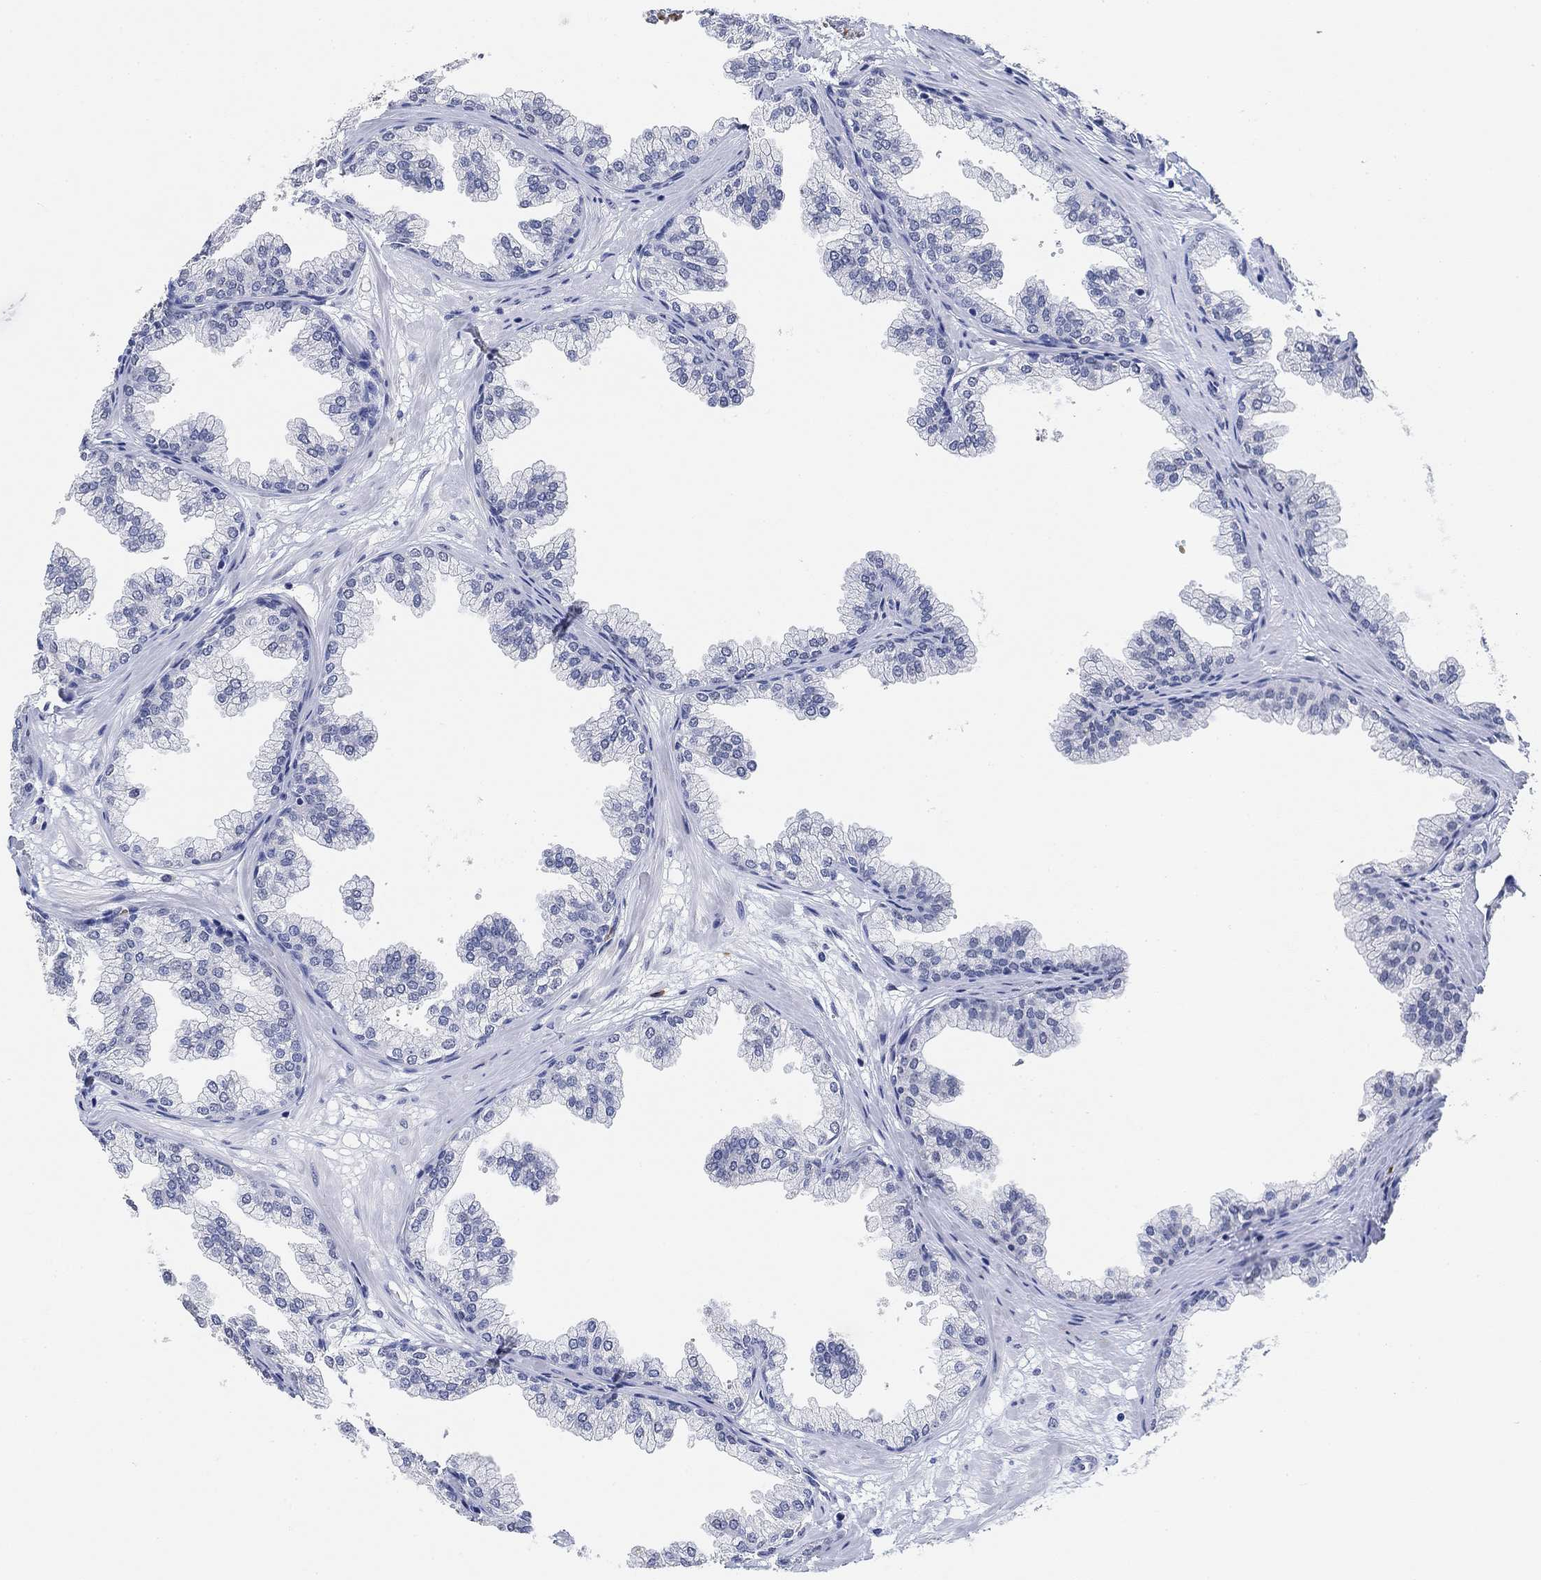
{"staining": {"intensity": "negative", "quantity": "none", "location": "none"}, "tissue": "prostate", "cell_type": "Glandular cells", "image_type": "normal", "snomed": [{"axis": "morphology", "description": "Normal tissue, NOS"}, {"axis": "topography", "description": "Prostate"}], "caption": "Immunohistochemistry micrograph of normal prostate: human prostate stained with DAB demonstrates no significant protein positivity in glandular cells.", "gene": "PAX6", "patient": {"sex": "male", "age": 37}}